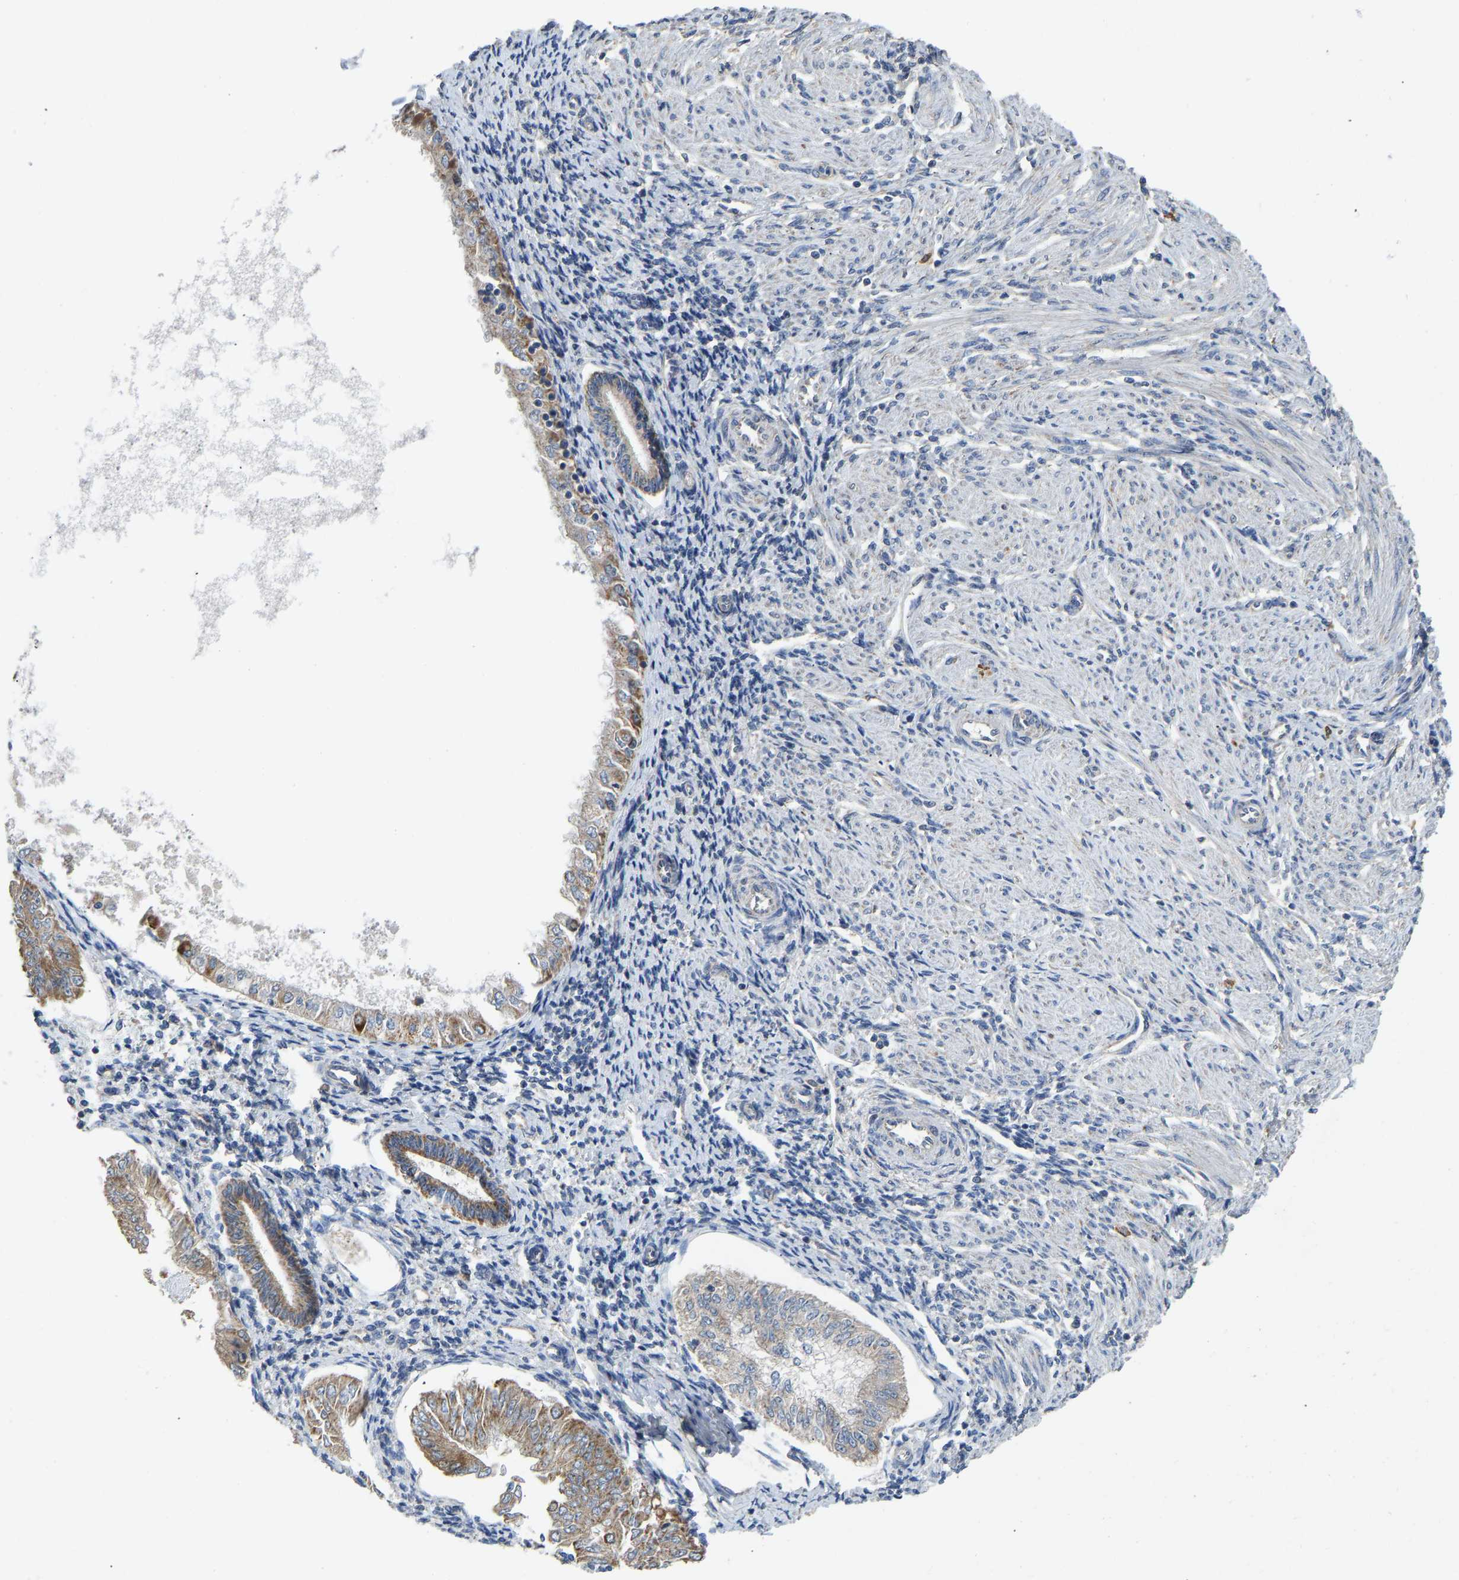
{"staining": {"intensity": "moderate", "quantity": ">75%", "location": "cytoplasmic/membranous"}, "tissue": "endometrial cancer", "cell_type": "Tumor cells", "image_type": "cancer", "snomed": [{"axis": "morphology", "description": "Adenocarcinoma, NOS"}, {"axis": "topography", "description": "Endometrium"}], "caption": "This micrograph shows IHC staining of adenocarcinoma (endometrial), with medium moderate cytoplasmic/membranous expression in approximately >75% of tumor cells.", "gene": "TMEM150A", "patient": {"sex": "female", "age": 53}}